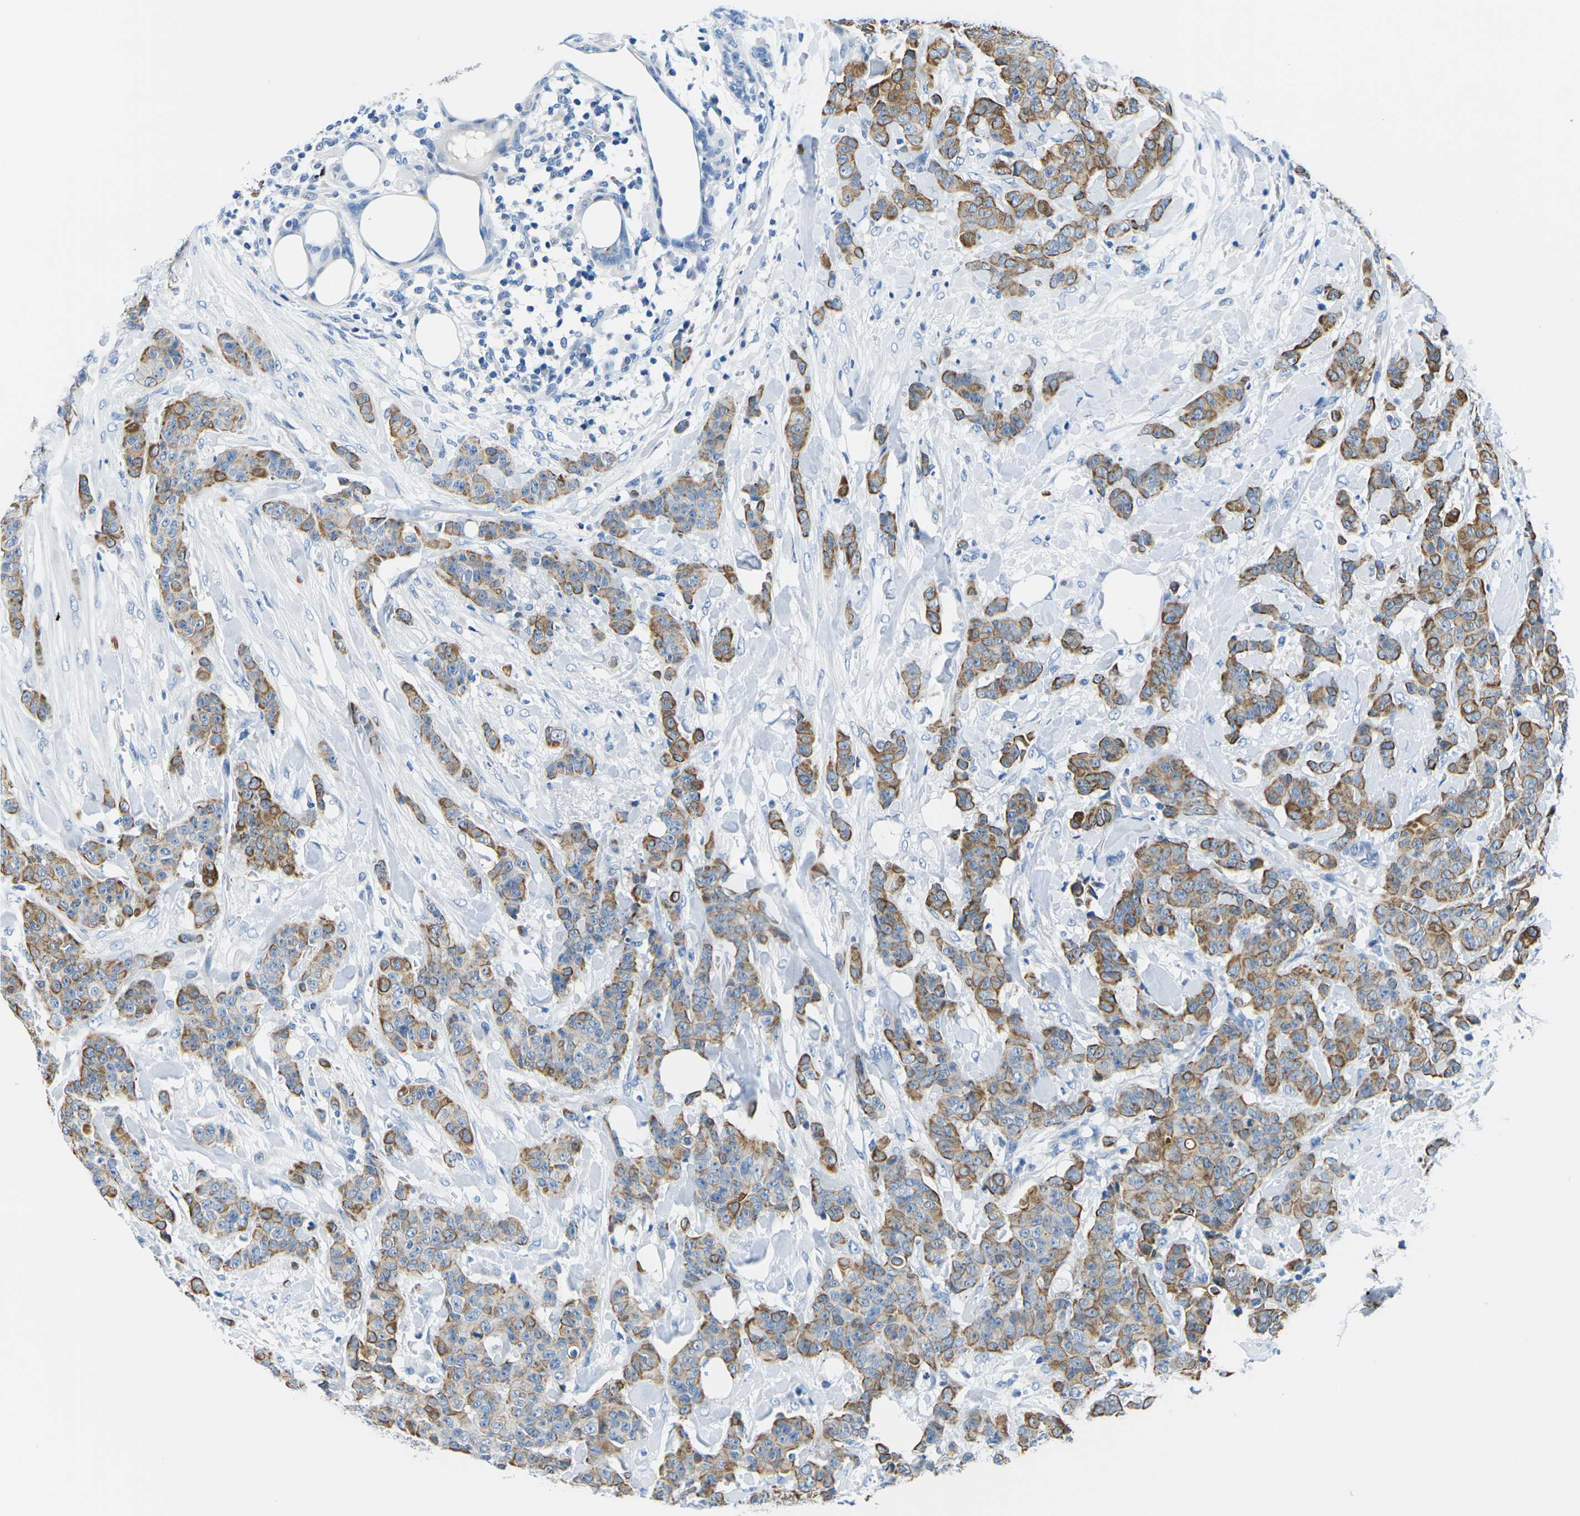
{"staining": {"intensity": "moderate", "quantity": ">75%", "location": "cytoplasmic/membranous"}, "tissue": "breast cancer", "cell_type": "Tumor cells", "image_type": "cancer", "snomed": [{"axis": "morphology", "description": "Normal tissue, NOS"}, {"axis": "morphology", "description": "Duct carcinoma"}, {"axis": "topography", "description": "Breast"}], "caption": "Breast invasive ductal carcinoma stained with DAB IHC reveals medium levels of moderate cytoplasmic/membranous positivity in about >75% of tumor cells.", "gene": "TM6SF1", "patient": {"sex": "female", "age": 40}}